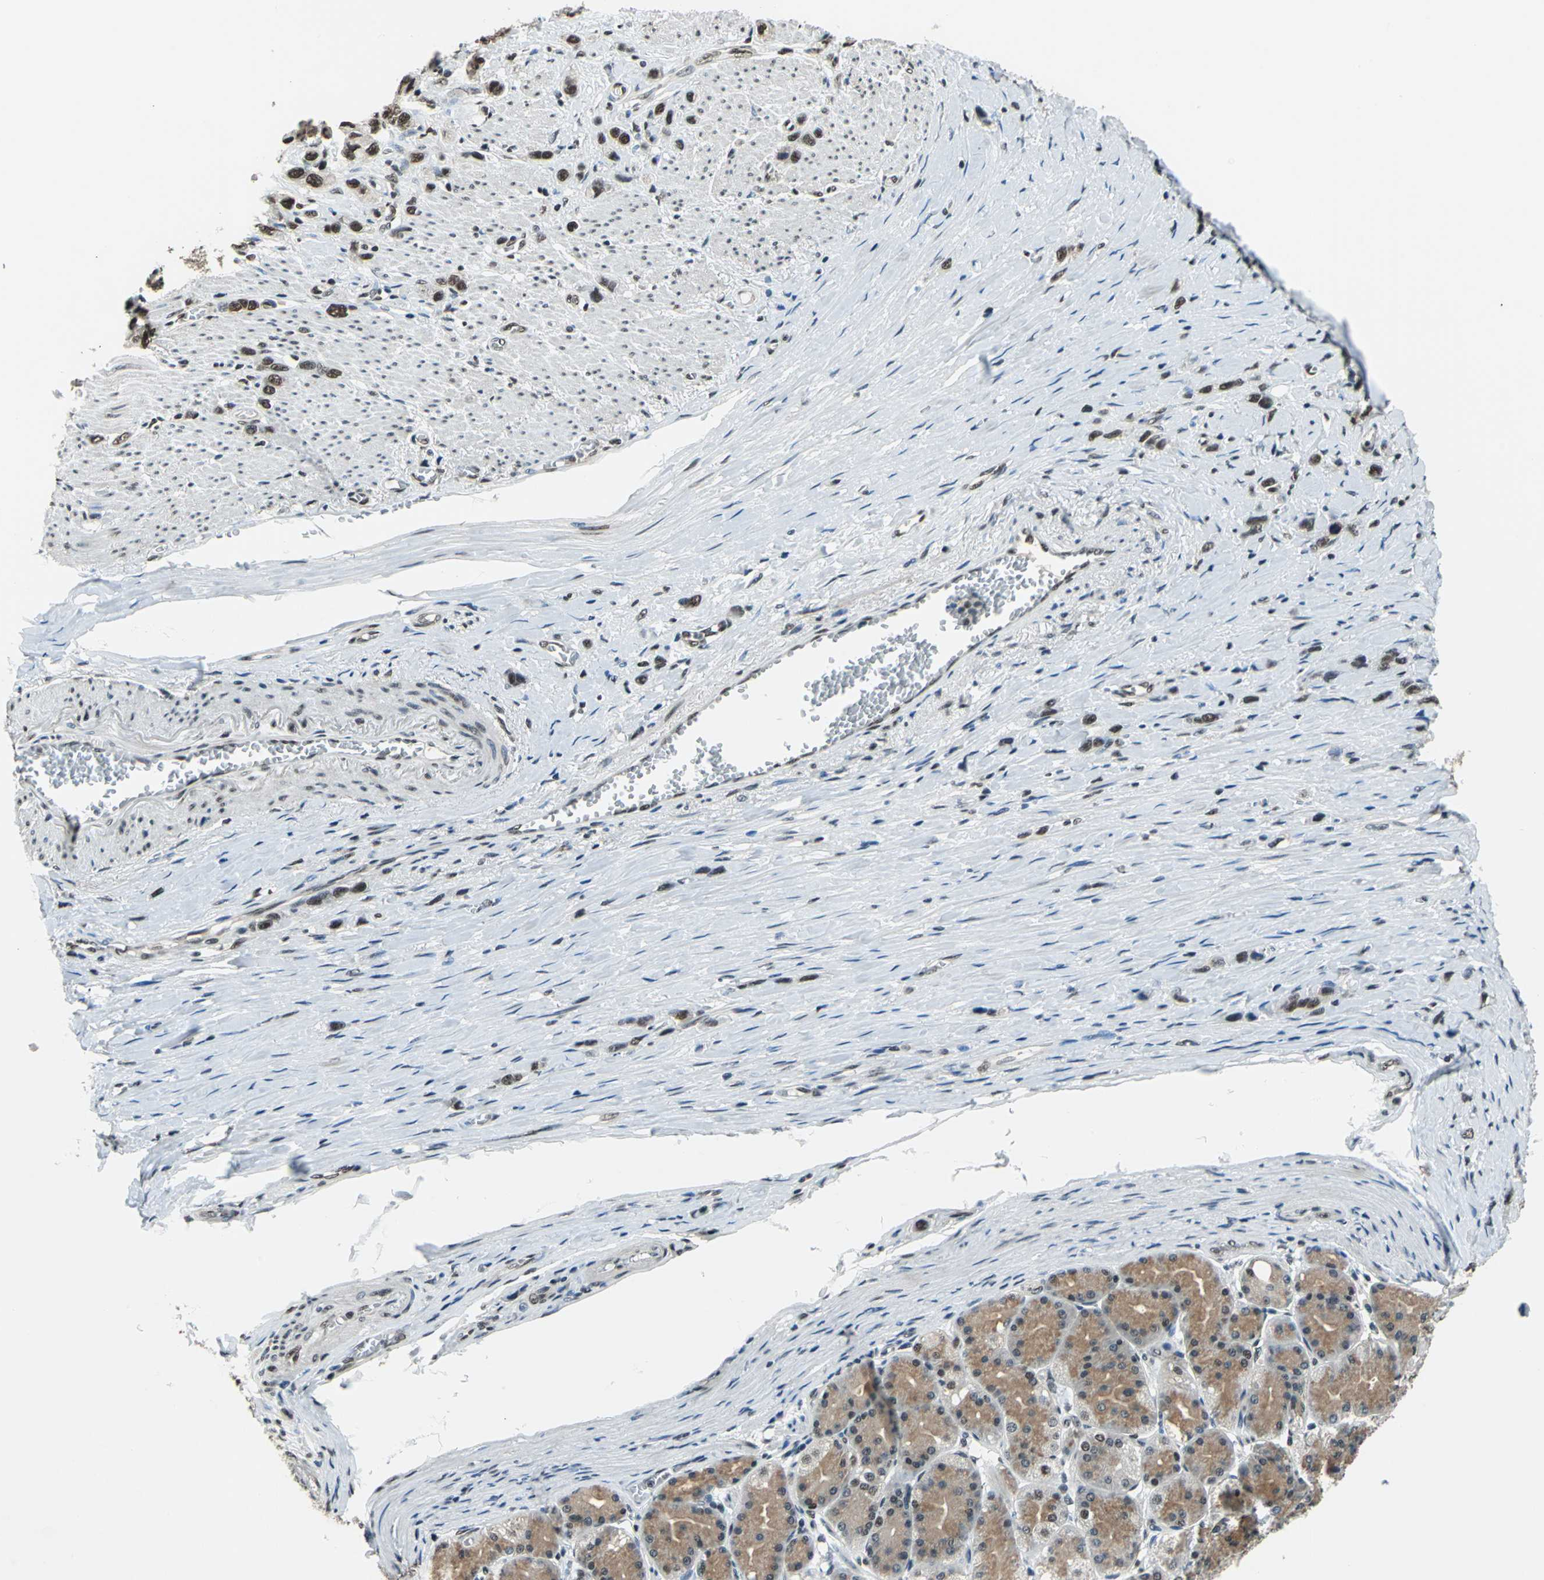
{"staining": {"intensity": "strong", "quantity": ">75%", "location": "nuclear"}, "tissue": "stomach cancer", "cell_type": "Tumor cells", "image_type": "cancer", "snomed": [{"axis": "morphology", "description": "Normal tissue, NOS"}, {"axis": "morphology", "description": "Adenocarcinoma, NOS"}, {"axis": "morphology", "description": "Adenocarcinoma, High grade"}, {"axis": "topography", "description": "Stomach, upper"}, {"axis": "topography", "description": "Stomach"}], "caption": "A micrograph of human adenocarcinoma (high-grade) (stomach) stained for a protein demonstrates strong nuclear brown staining in tumor cells.", "gene": "RBM14", "patient": {"sex": "female", "age": 65}}